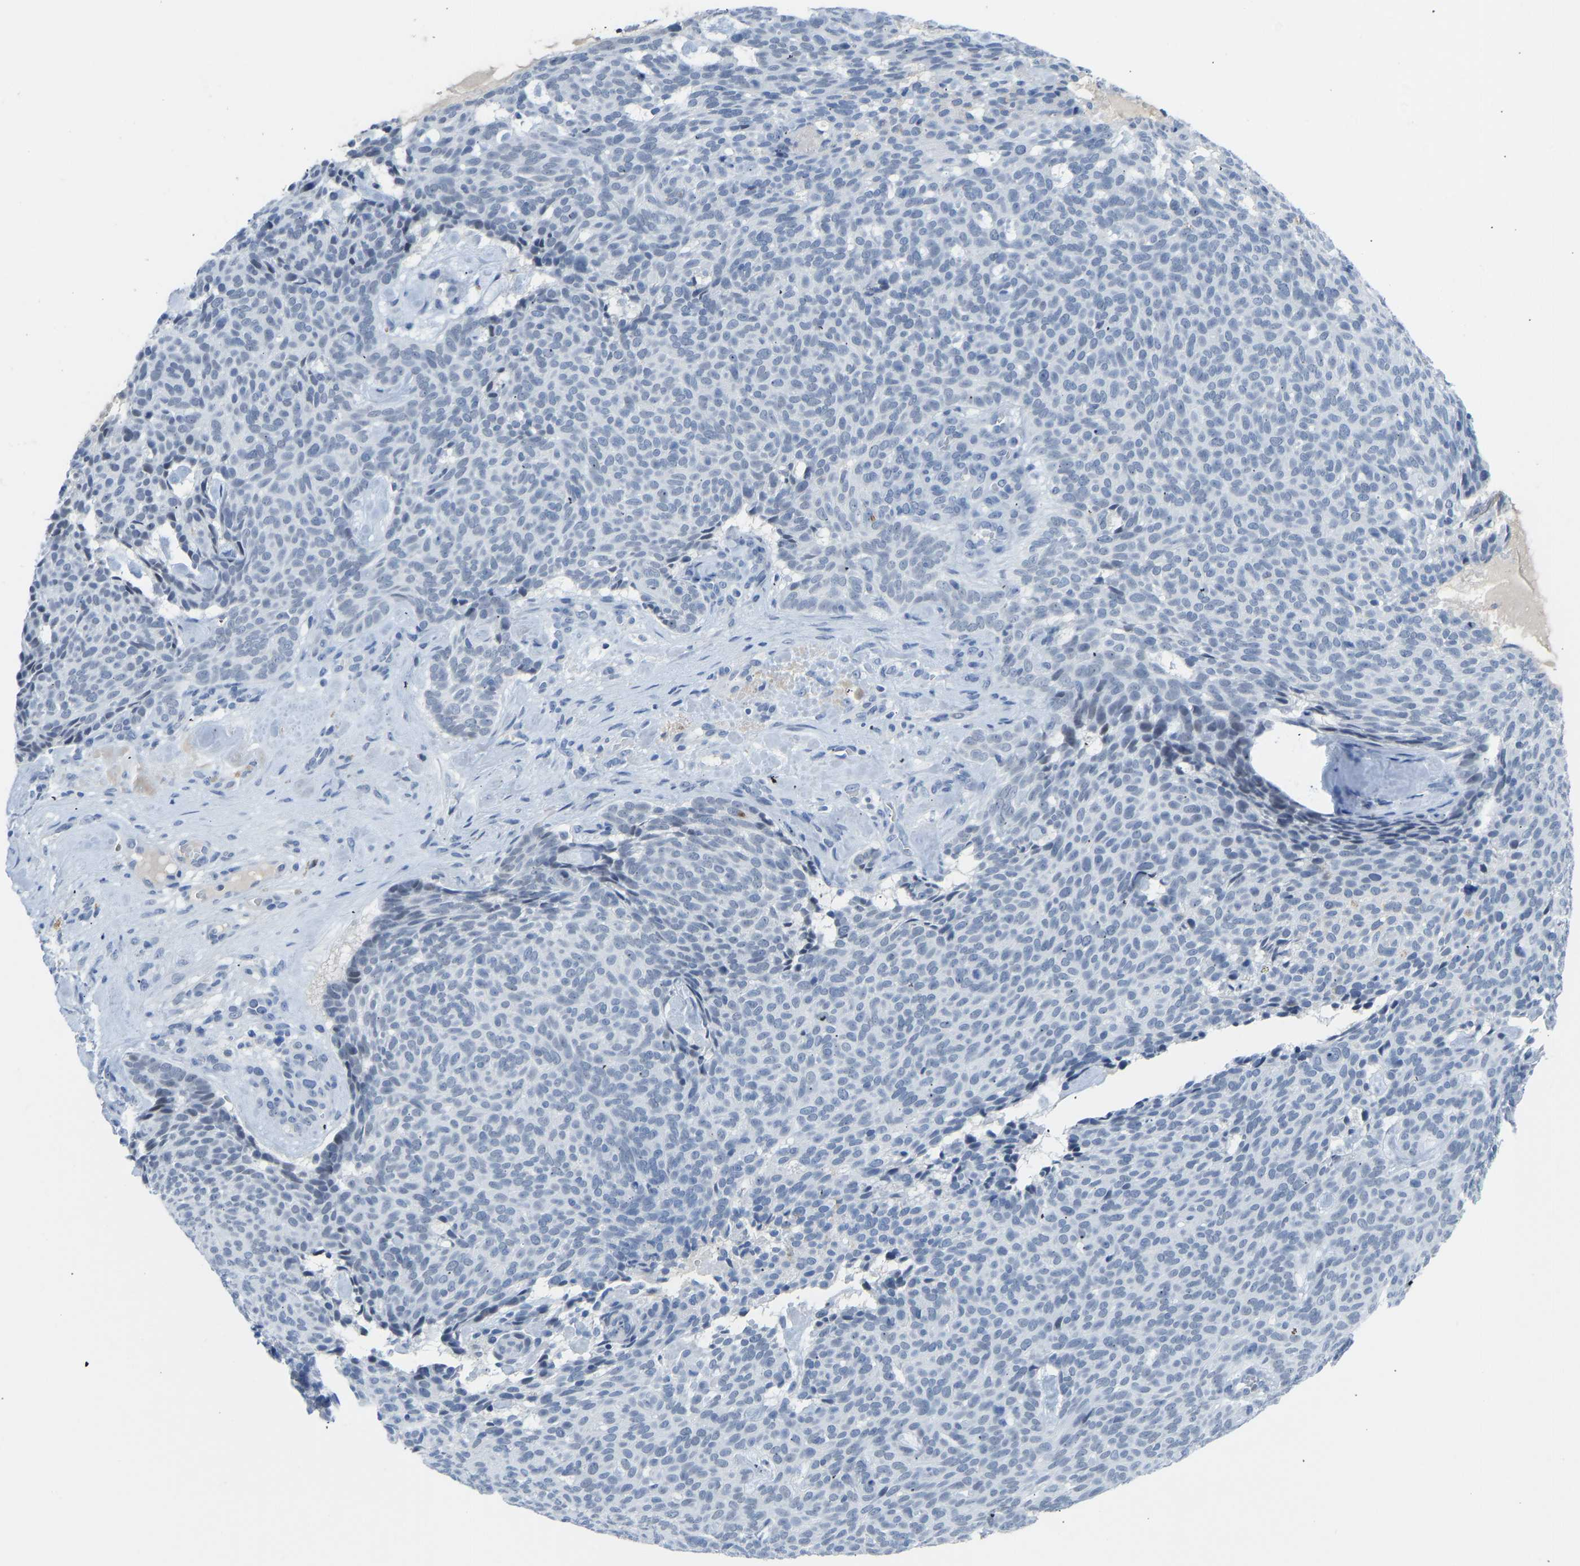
{"staining": {"intensity": "negative", "quantity": "none", "location": "none"}, "tissue": "skin cancer", "cell_type": "Tumor cells", "image_type": "cancer", "snomed": [{"axis": "morphology", "description": "Basal cell carcinoma"}, {"axis": "topography", "description": "Skin"}], "caption": "IHC image of neoplastic tissue: basal cell carcinoma (skin) stained with DAB (3,3'-diaminobenzidine) exhibits no significant protein positivity in tumor cells.", "gene": "TXNDC2", "patient": {"sex": "male", "age": 61}}